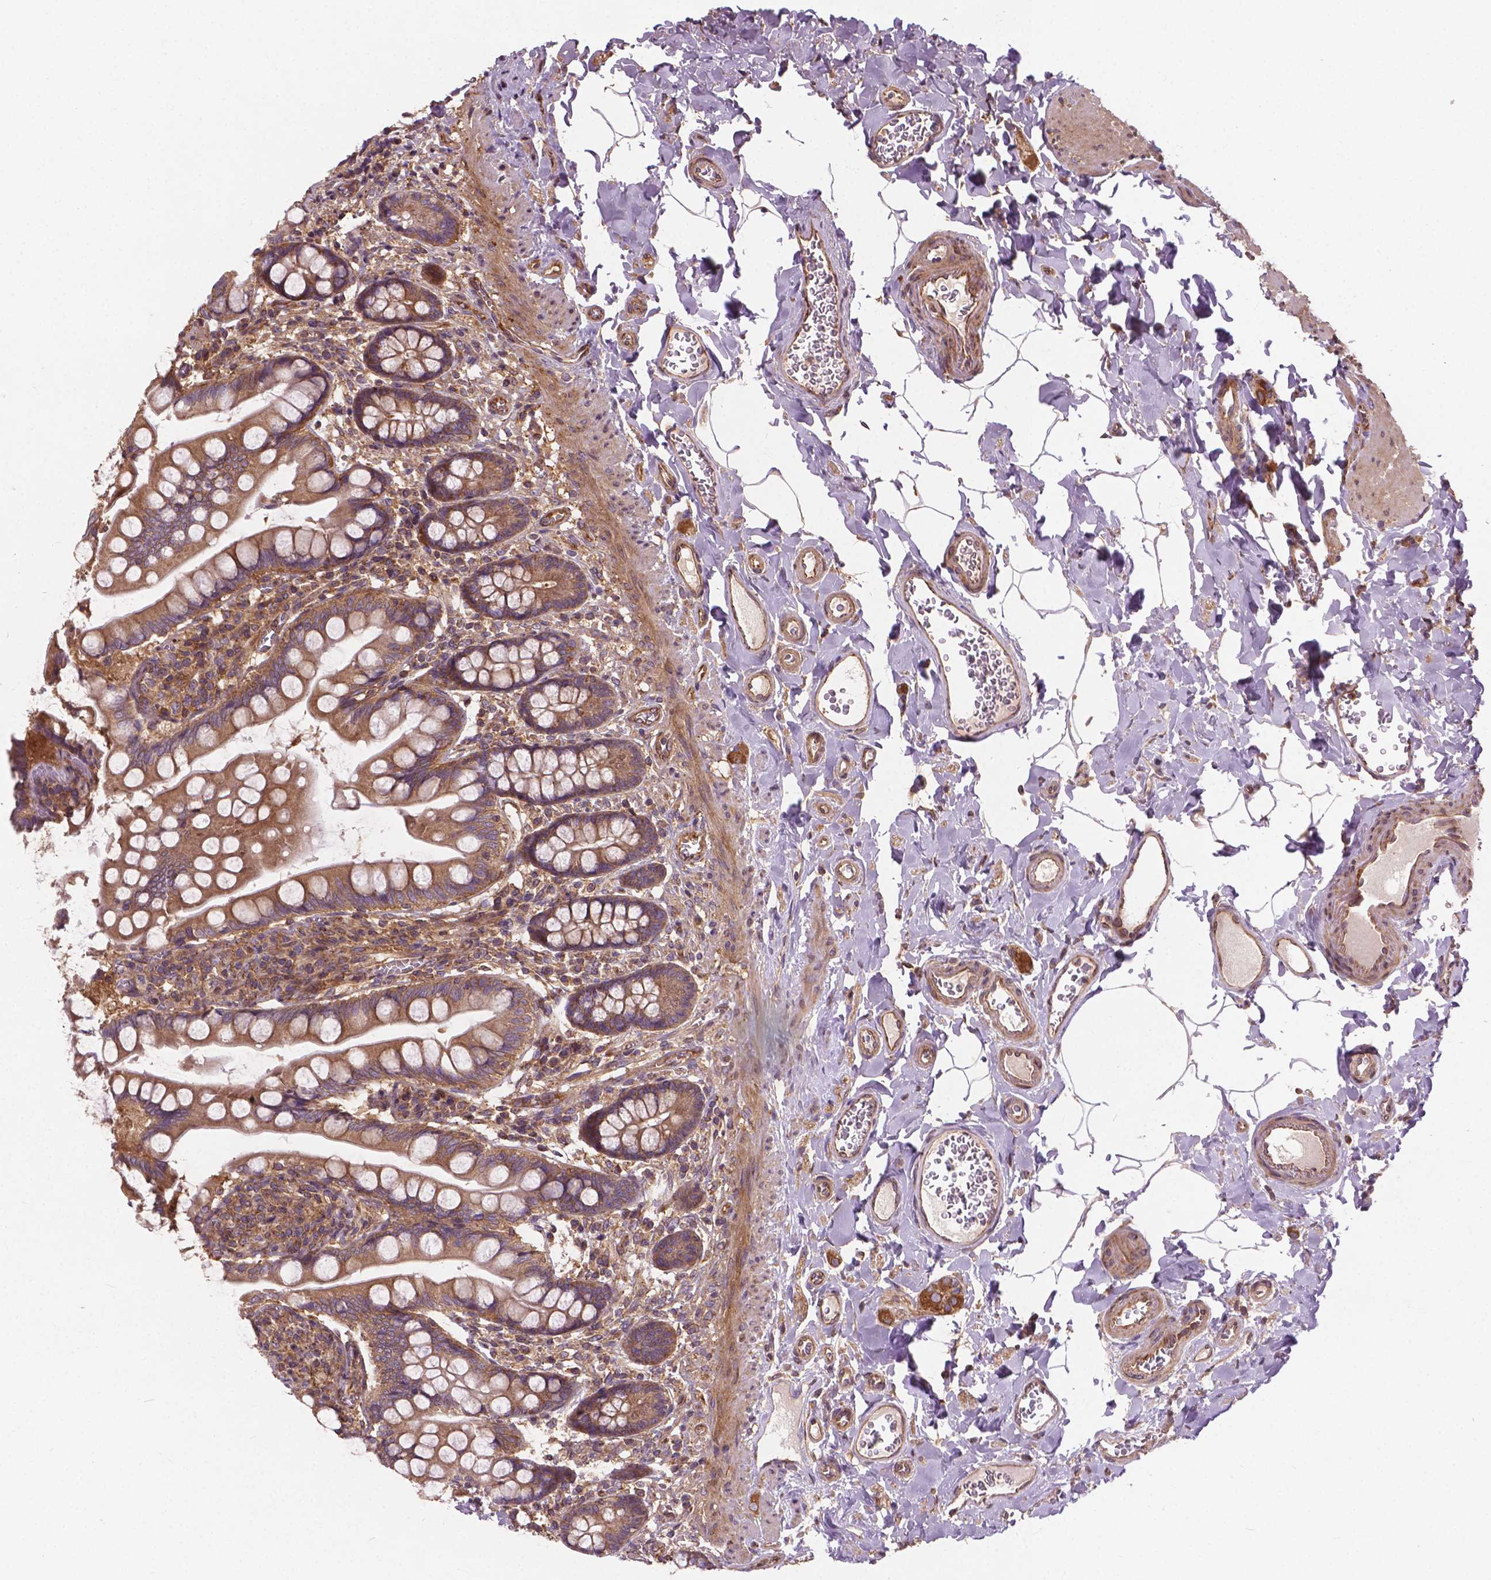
{"staining": {"intensity": "moderate", "quantity": ">75%", "location": "cytoplasmic/membranous"}, "tissue": "small intestine", "cell_type": "Glandular cells", "image_type": "normal", "snomed": [{"axis": "morphology", "description": "Normal tissue, NOS"}, {"axis": "topography", "description": "Small intestine"}], "caption": "Glandular cells display medium levels of moderate cytoplasmic/membranous staining in approximately >75% of cells in unremarkable small intestine.", "gene": "MZT1", "patient": {"sex": "female", "age": 56}}